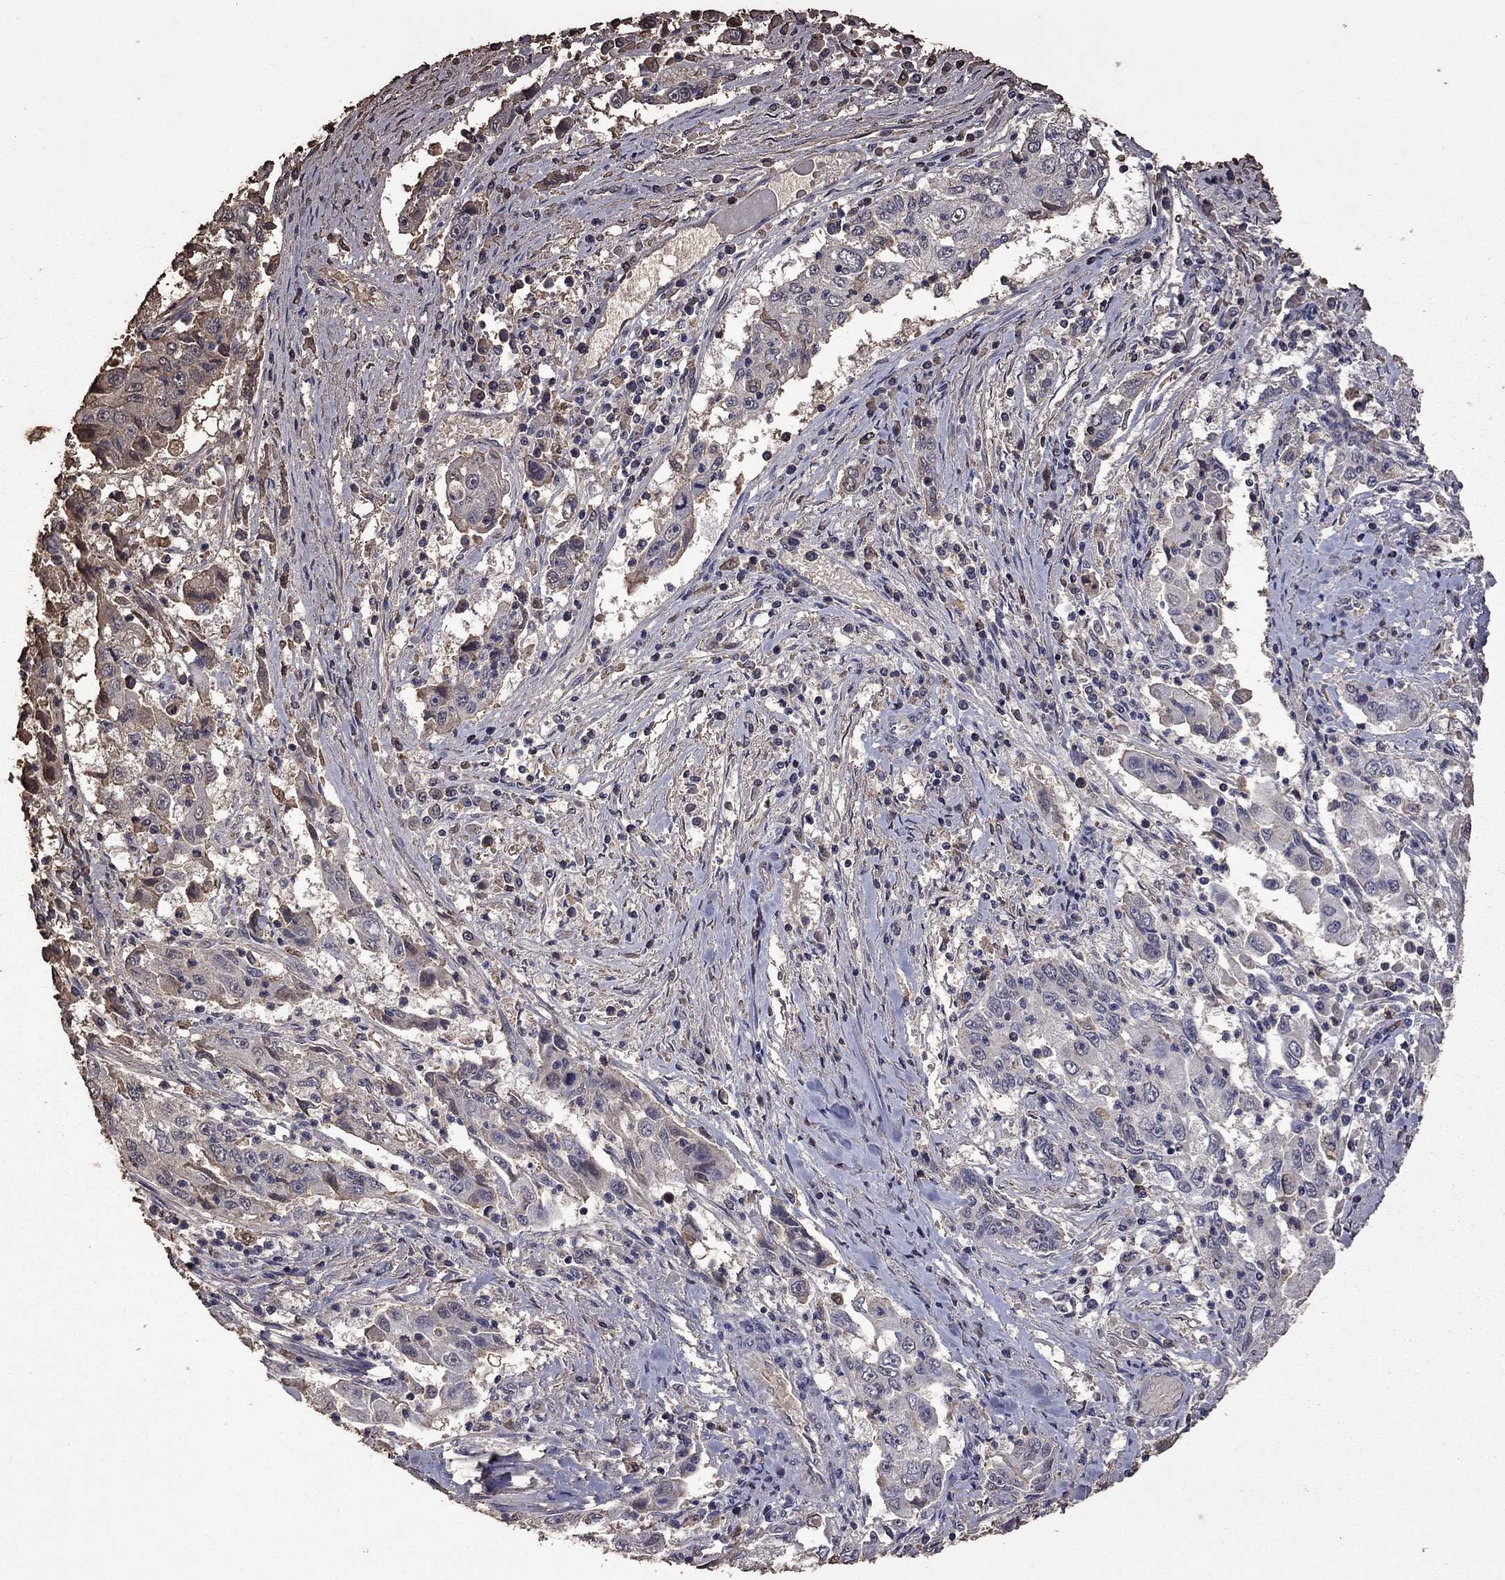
{"staining": {"intensity": "negative", "quantity": "none", "location": "none"}, "tissue": "cervical cancer", "cell_type": "Tumor cells", "image_type": "cancer", "snomed": [{"axis": "morphology", "description": "Squamous cell carcinoma, NOS"}, {"axis": "topography", "description": "Cervix"}], "caption": "High magnification brightfield microscopy of cervical cancer (squamous cell carcinoma) stained with DAB (brown) and counterstained with hematoxylin (blue): tumor cells show no significant expression.", "gene": "SERPINA5", "patient": {"sex": "female", "age": 36}}